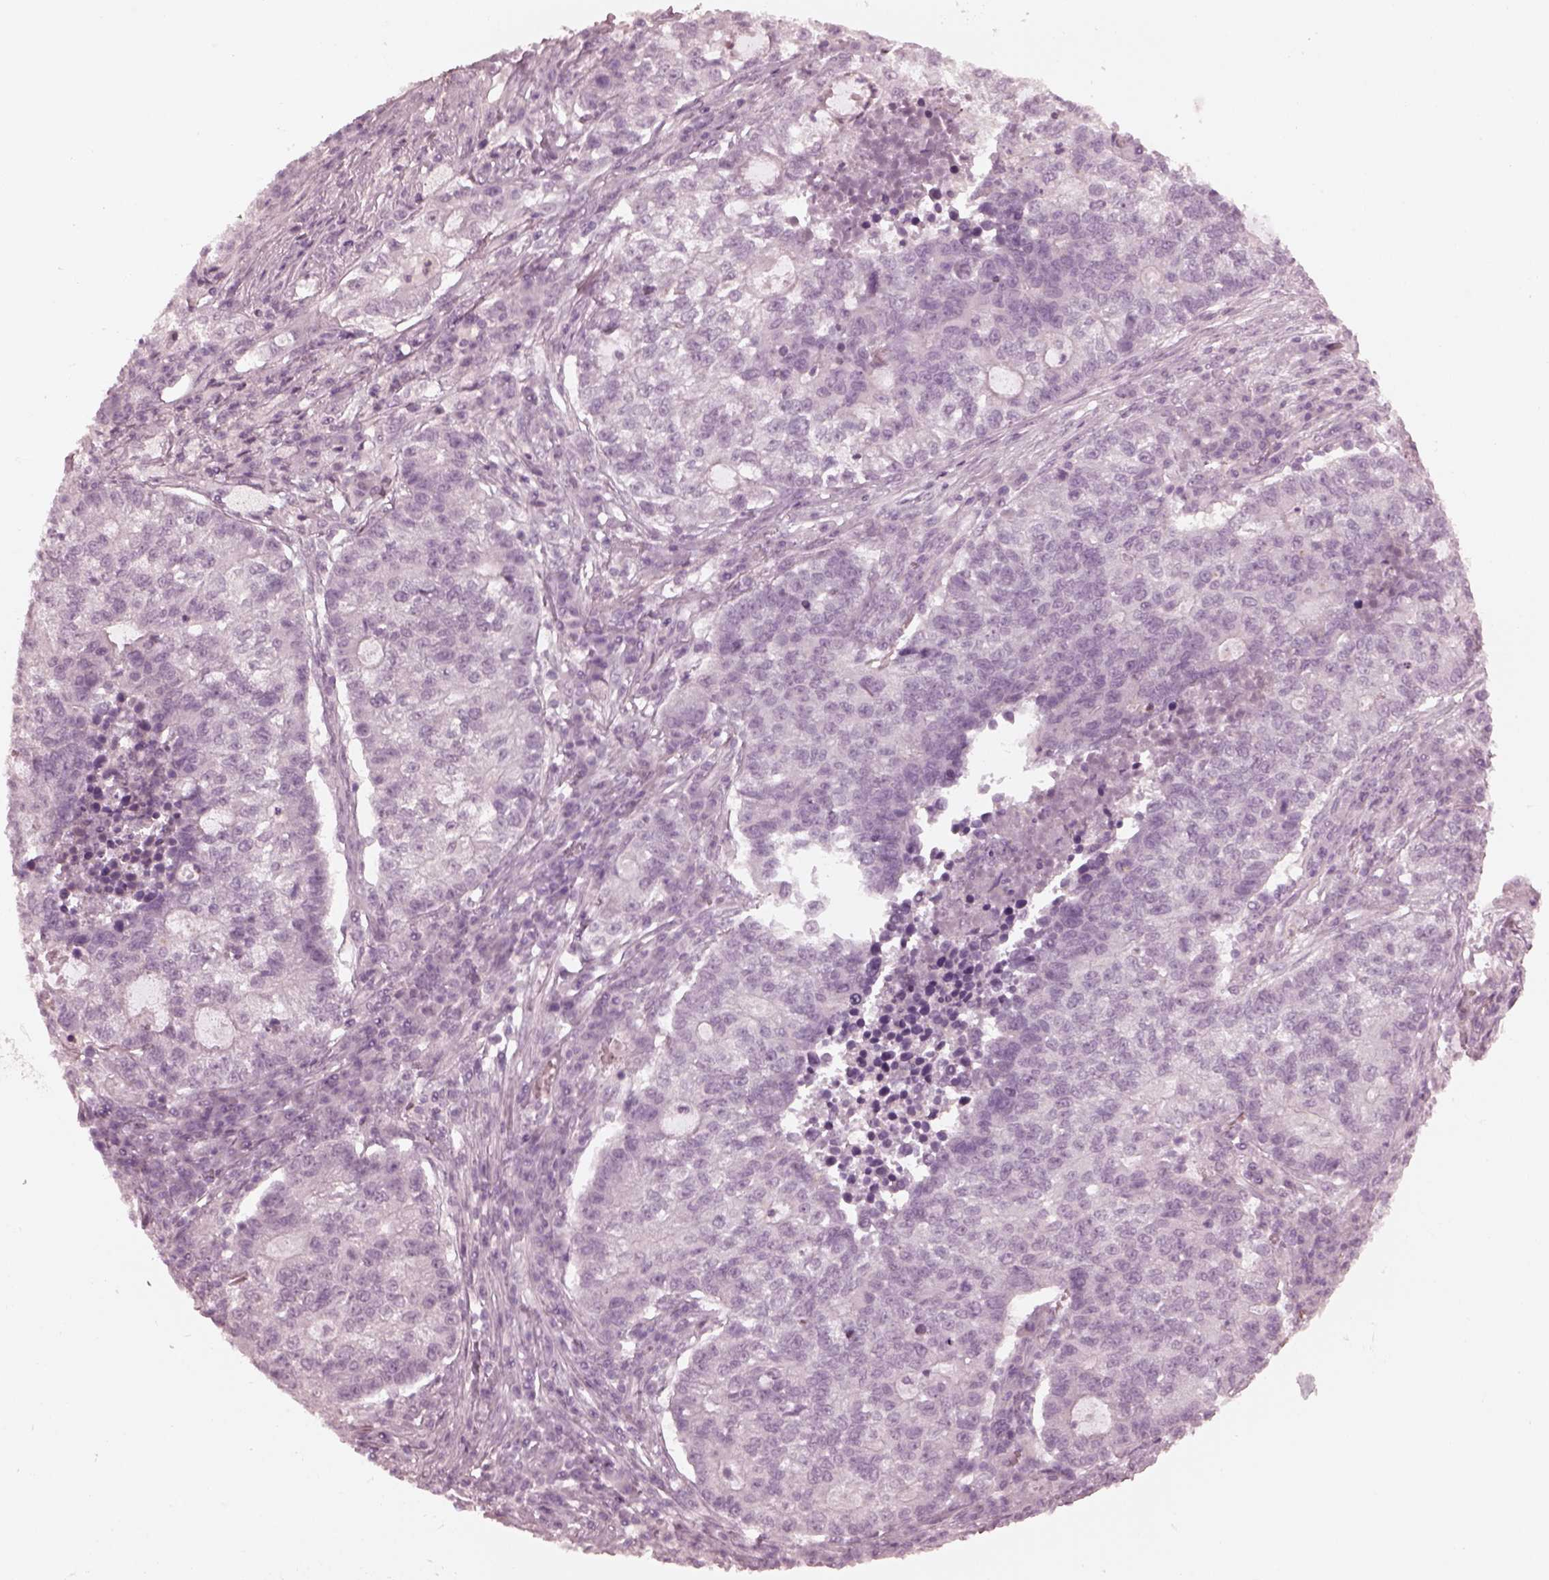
{"staining": {"intensity": "negative", "quantity": "none", "location": "none"}, "tissue": "lung cancer", "cell_type": "Tumor cells", "image_type": "cancer", "snomed": [{"axis": "morphology", "description": "Adenocarcinoma, NOS"}, {"axis": "topography", "description": "Lung"}], "caption": "Tumor cells show no significant protein positivity in lung cancer (adenocarcinoma).", "gene": "CCDC170", "patient": {"sex": "male", "age": 57}}